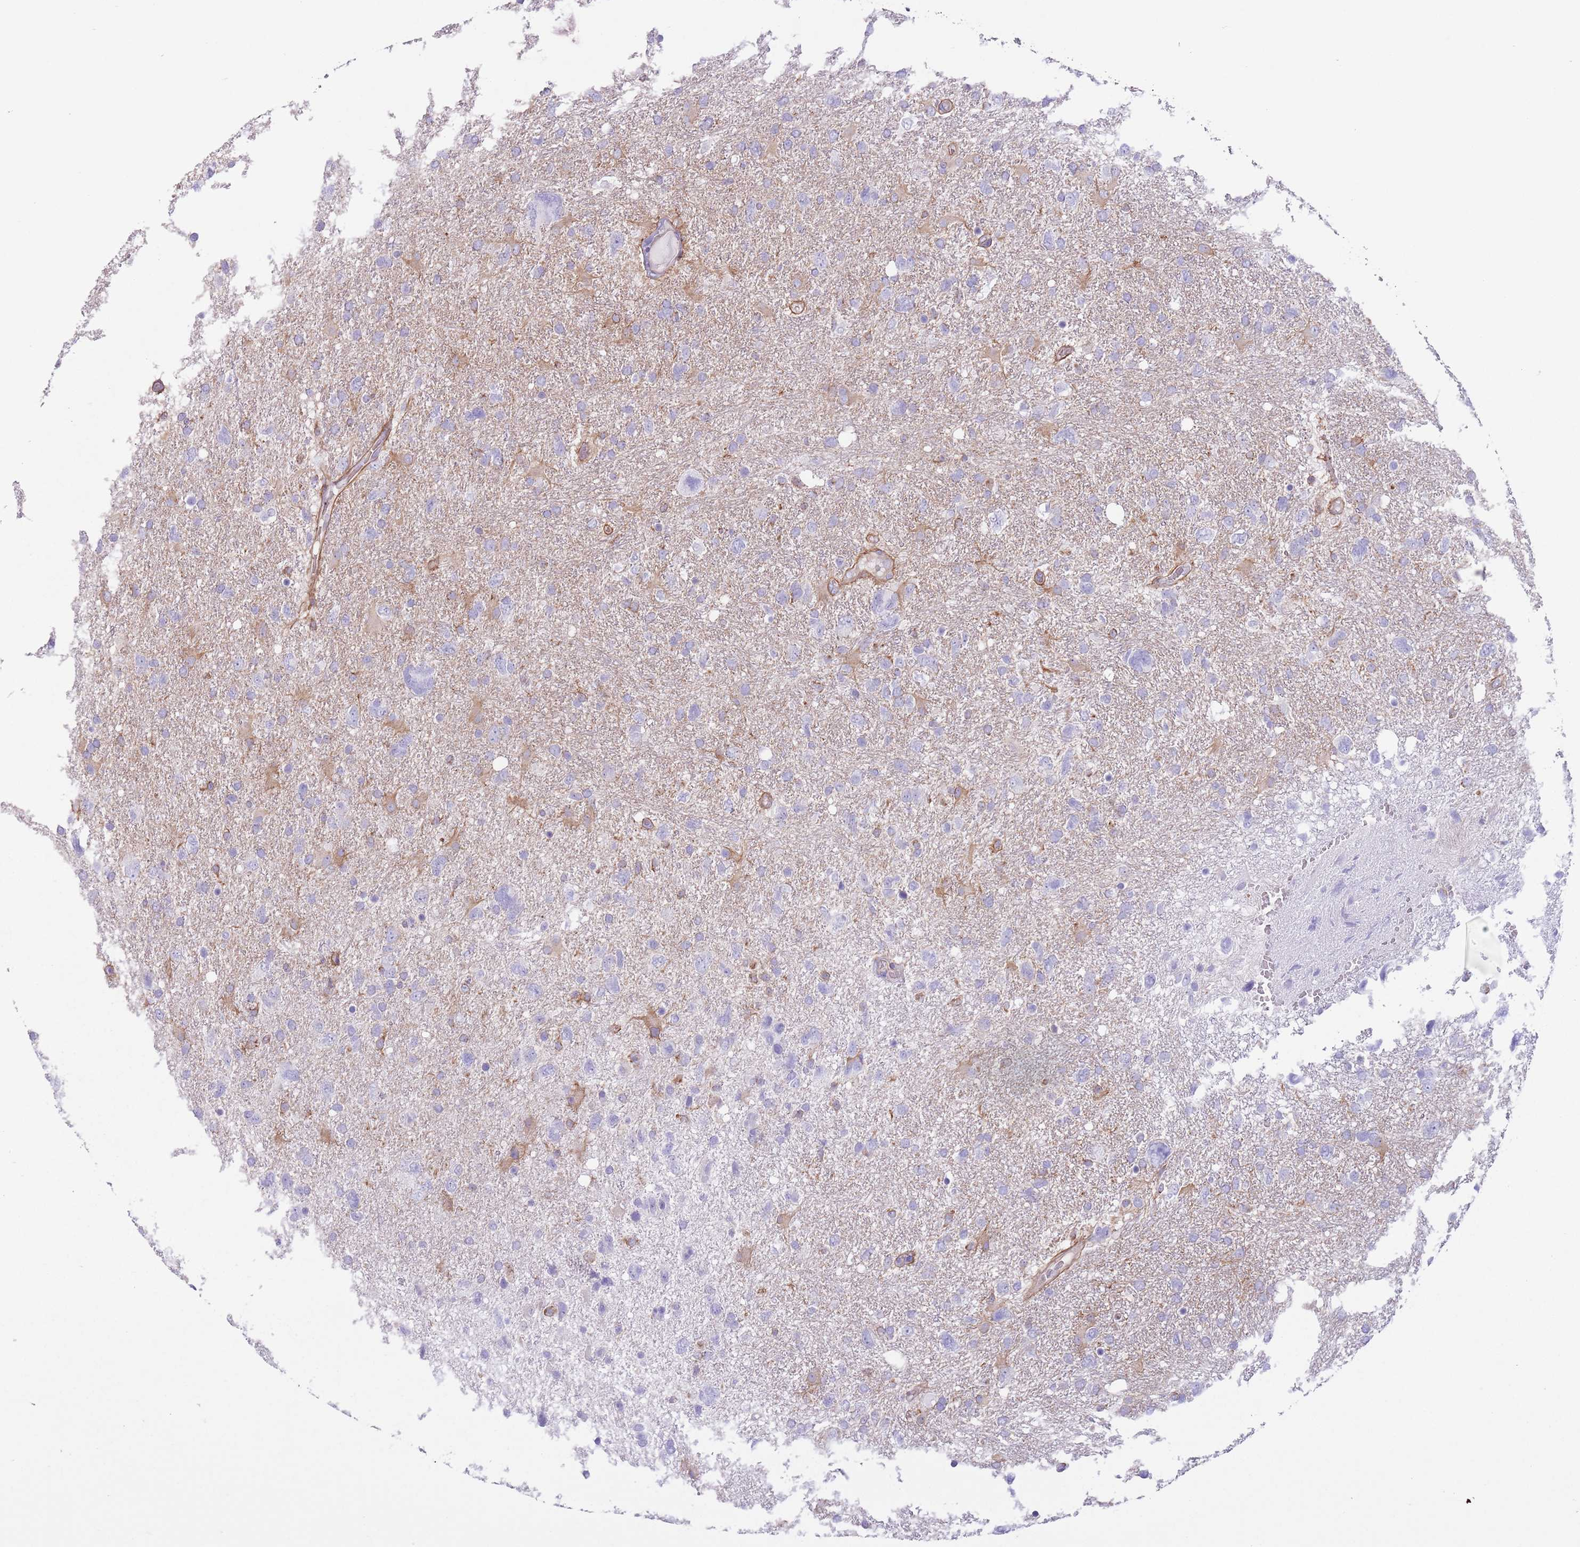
{"staining": {"intensity": "negative", "quantity": "none", "location": "none"}, "tissue": "glioma", "cell_type": "Tumor cells", "image_type": "cancer", "snomed": [{"axis": "morphology", "description": "Glioma, malignant, High grade"}, {"axis": "topography", "description": "Brain"}], "caption": "This is a micrograph of immunohistochemistry staining of glioma, which shows no staining in tumor cells.", "gene": "RBP3", "patient": {"sex": "male", "age": 61}}